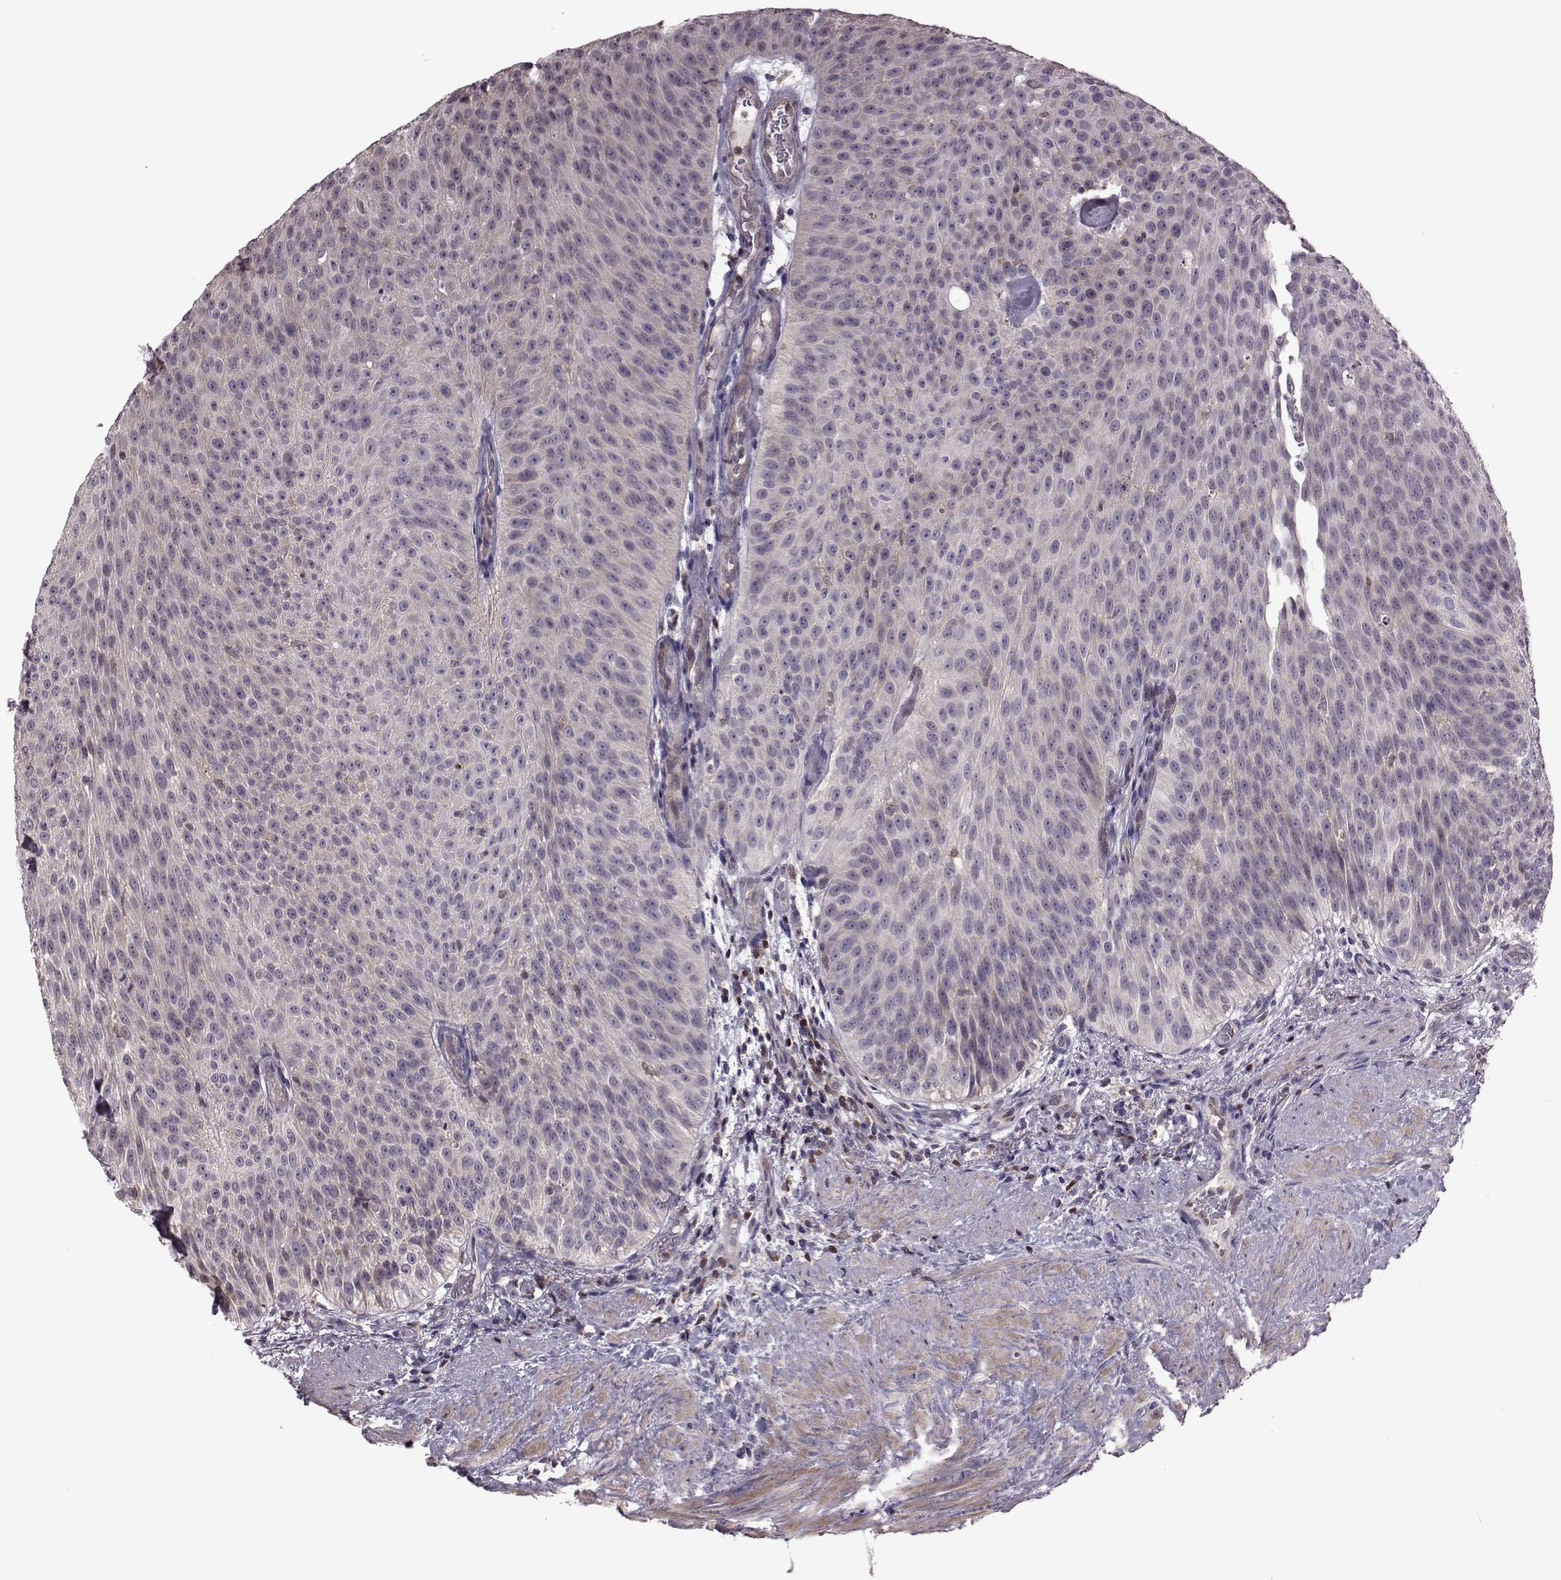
{"staining": {"intensity": "negative", "quantity": "none", "location": "none"}, "tissue": "urothelial cancer", "cell_type": "Tumor cells", "image_type": "cancer", "snomed": [{"axis": "morphology", "description": "Urothelial carcinoma, Low grade"}, {"axis": "topography", "description": "Urinary bladder"}], "caption": "Human urothelial cancer stained for a protein using immunohistochemistry (IHC) reveals no staining in tumor cells.", "gene": "CDC42SE1", "patient": {"sex": "male", "age": 78}}